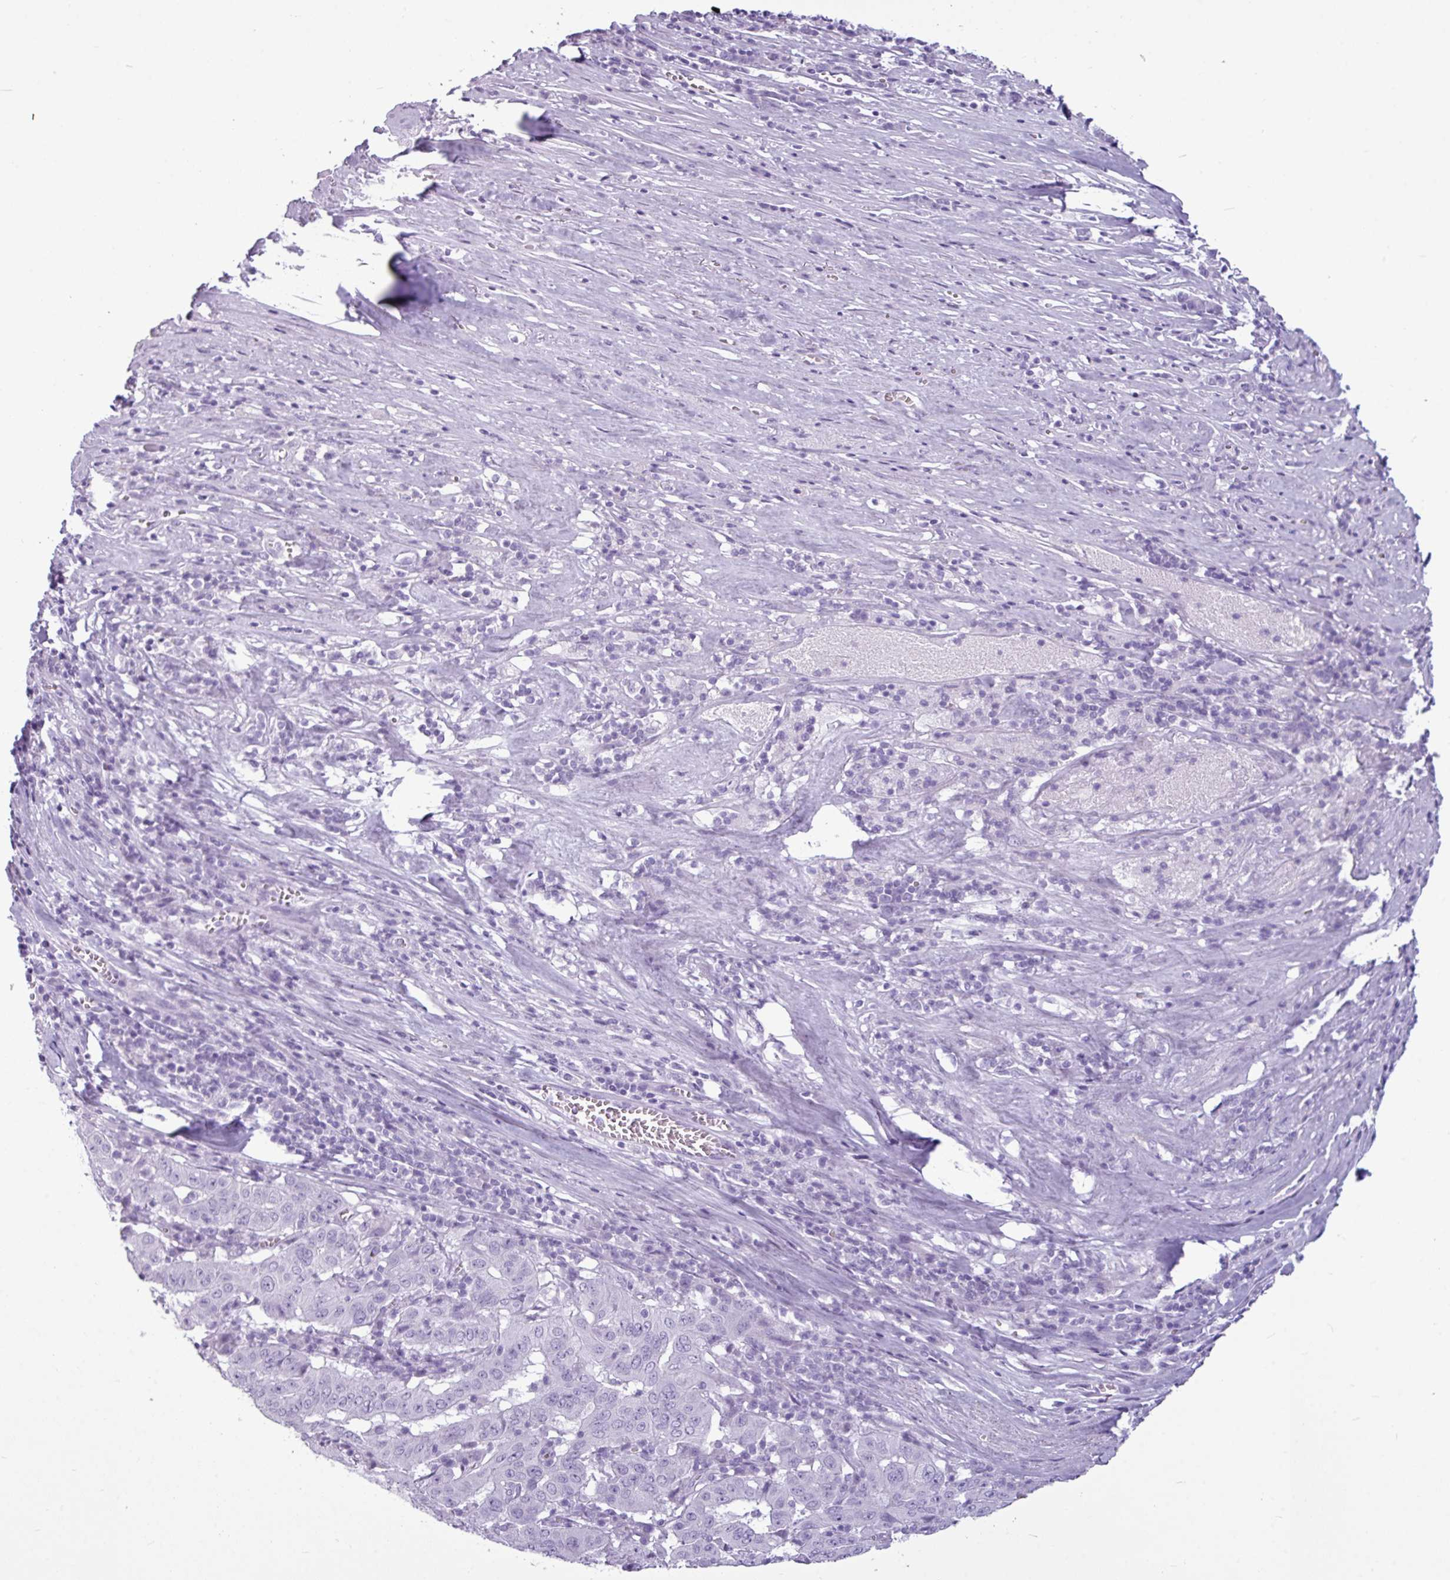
{"staining": {"intensity": "negative", "quantity": "none", "location": "none"}, "tissue": "pancreatic cancer", "cell_type": "Tumor cells", "image_type": "cancer", "snomed": [{"axis": "morphology", "description": "Adenocarcinoma, NOS"}, {"axis": "topography", "description": "Pancreas"}], "caption": "A micrograph of pancreatic cancer (adenocarcinoma) stained for a protein reveals no brown staining in tumor cells.", "gene": "AMY1B", "patient": {"sex": "male", "age": 63}}